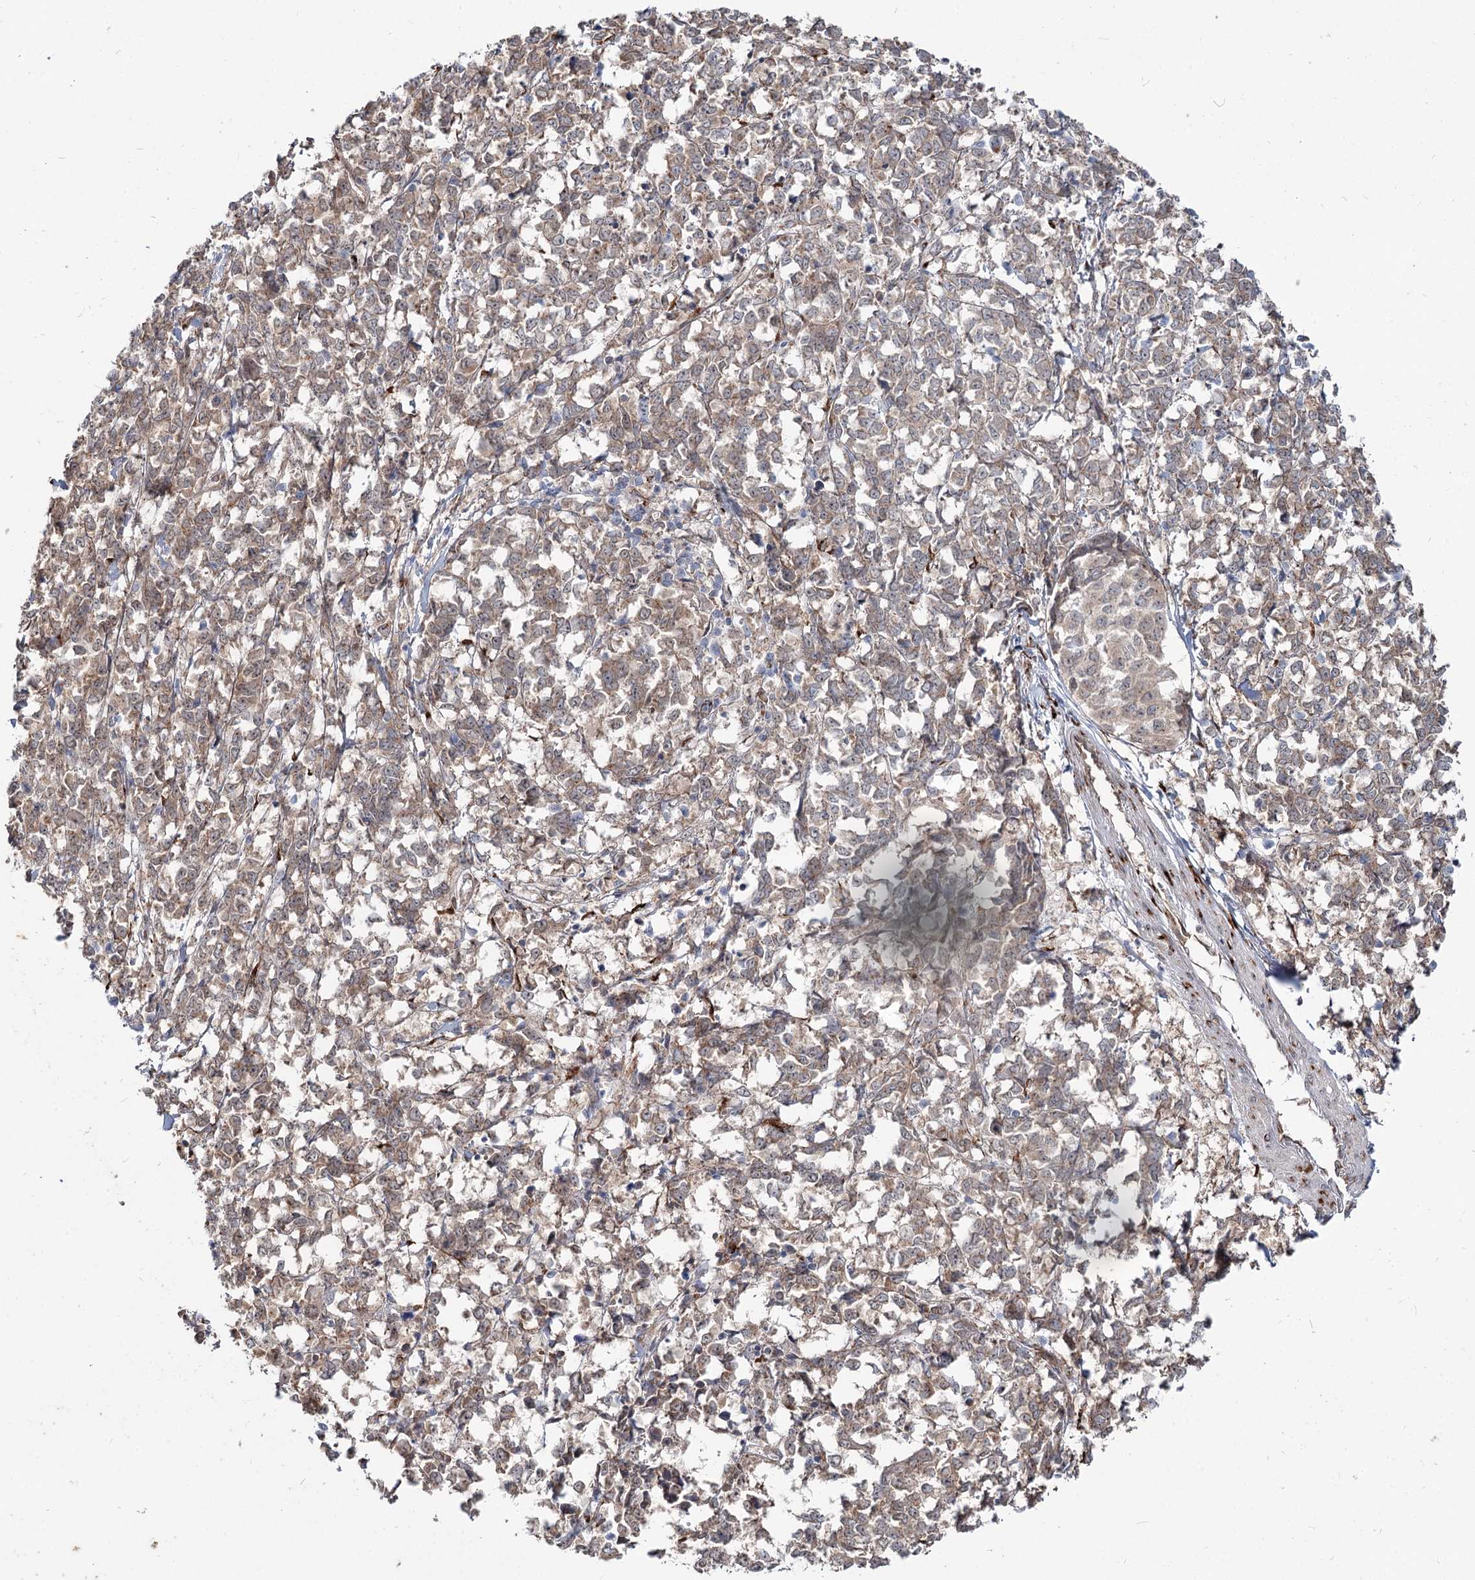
{"staining": {"intensity": "weak", "quantity": ">75%", "location": "cytoplasmic/membranous"}, "tissue": "melanoma", "cell_type": "Tumor cells", "image_type": "cancer", "snomed": [{"axis": "morphology", "description": "Malignant melanoma, NOS"}, {"axis": "topography", "description": "Skin"}], "caption": "A high-resolution photomicrograph shows IHC staining of malignant melanoma, which exhibits weak cytoplasmic/membranous staining in approximately >75% of tumor cells.", "gene": "SPART", "patient": {"sex": "female", "age": 72}}